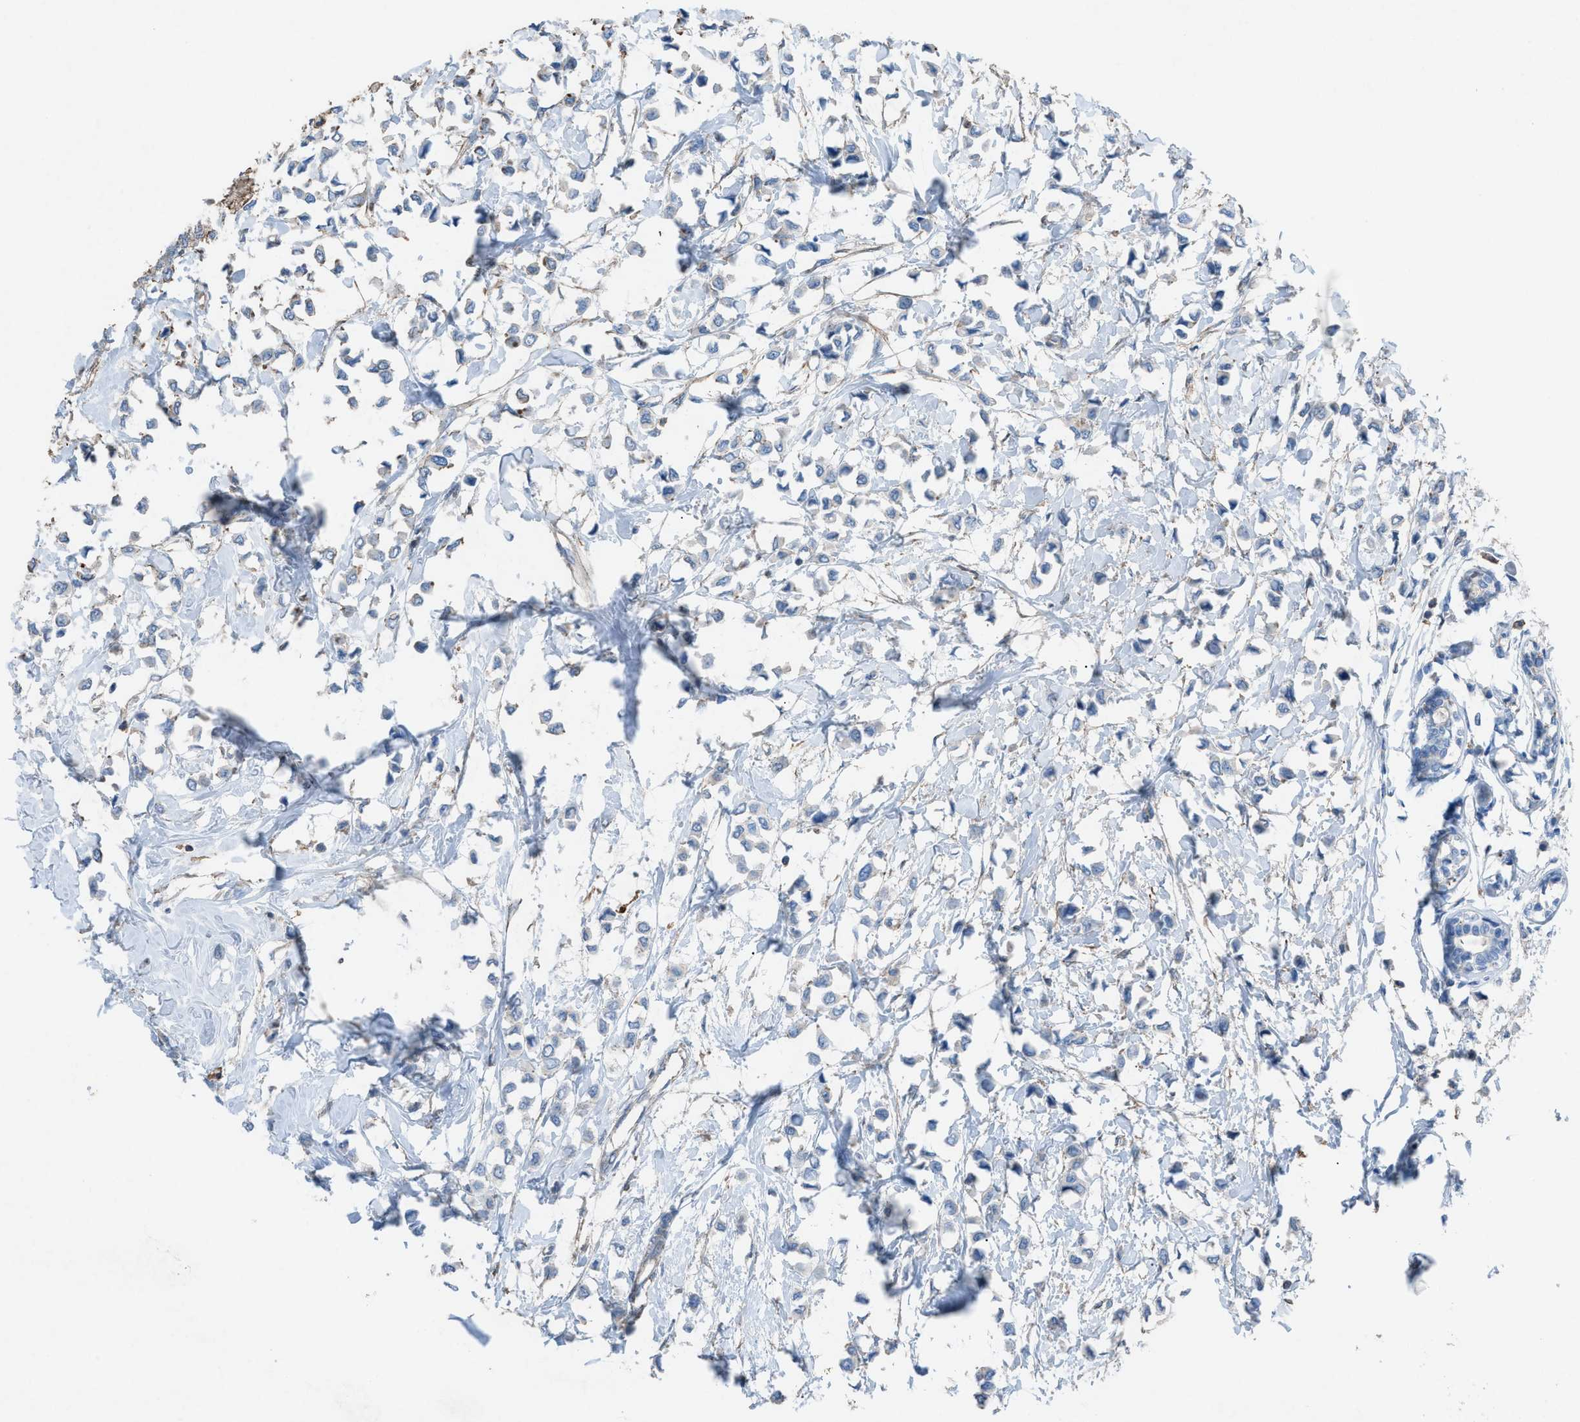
{"staining": {"intensity": "negative", "quantity": "none", "location": "none"}, "tissue": "breast cancer", "cell_type": "Tumor cells", "image_type": "cancer", "snomed": [{"axis": "morphology", "description": "Lobular carcinoma"}, {"axis": "topography", "description": "Breast"}], "caption": "Tumor cells are negative for brown protein staining in breast cancer (lobular carcinoma).", "gene": "NCK2", "patient": {"sex": "female", "age": 51}}